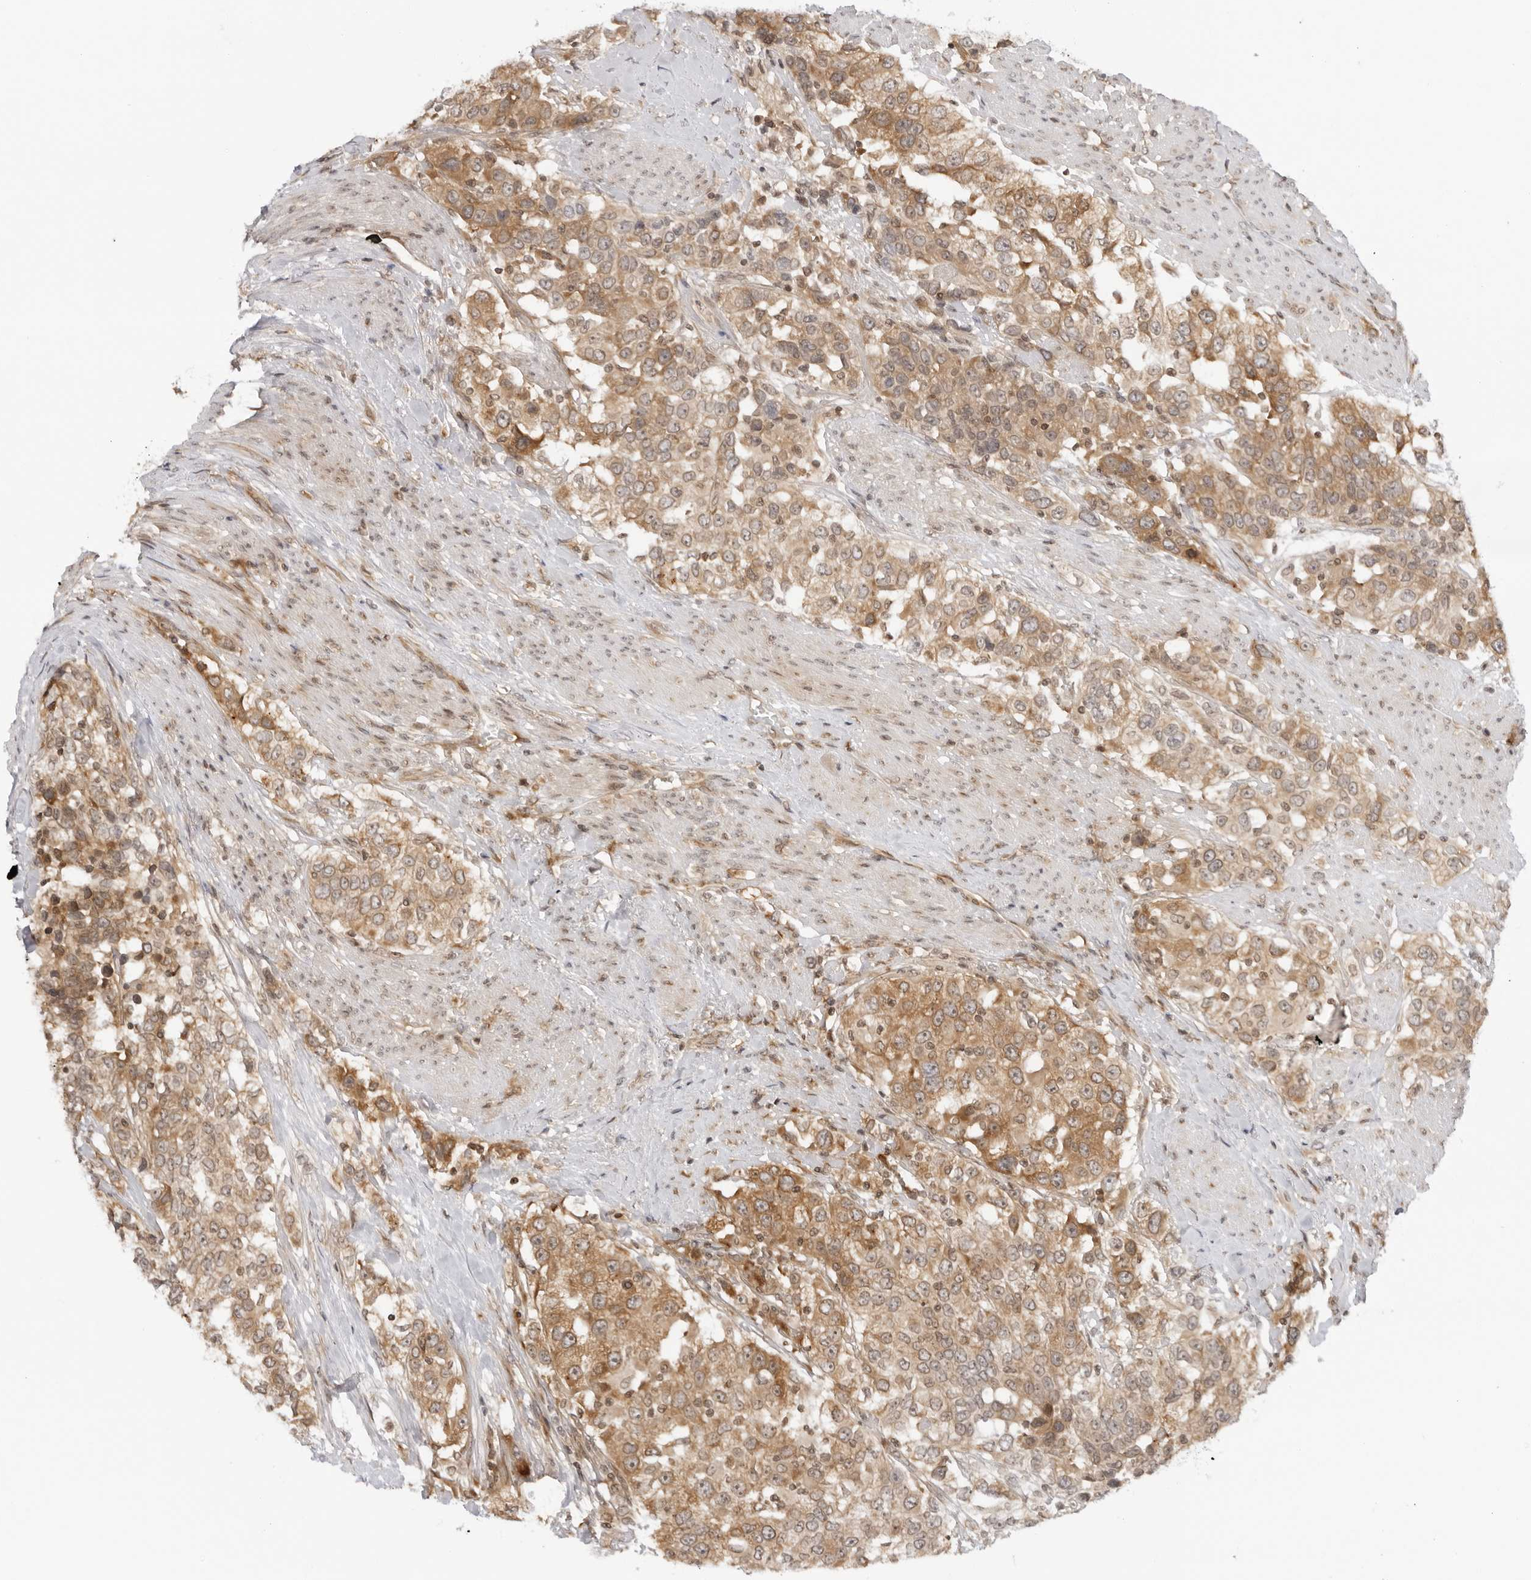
{"staining": {"intensity": "moderate", "quantity": ">75%", "location": "cytoplasmic/membranous"}, "tissue": "urothelial cancer", "cell_type": "Tumor cells", "image_type": "cancer", "snomed": [{"axis": "morphology", "description": "Urothelial carcinoma, High grade"}, {"axis": "topography", "description": "Urinary bladder"}], "caption": "Urothelial carcinoma (high-grade) stained with a brown dye reveals moderate cytoplasmic/membranous positive positivity in approximately >75% of tumor cells.", "gene": "PRRC2C", "patient": {"sex": "female", "age": 80}}